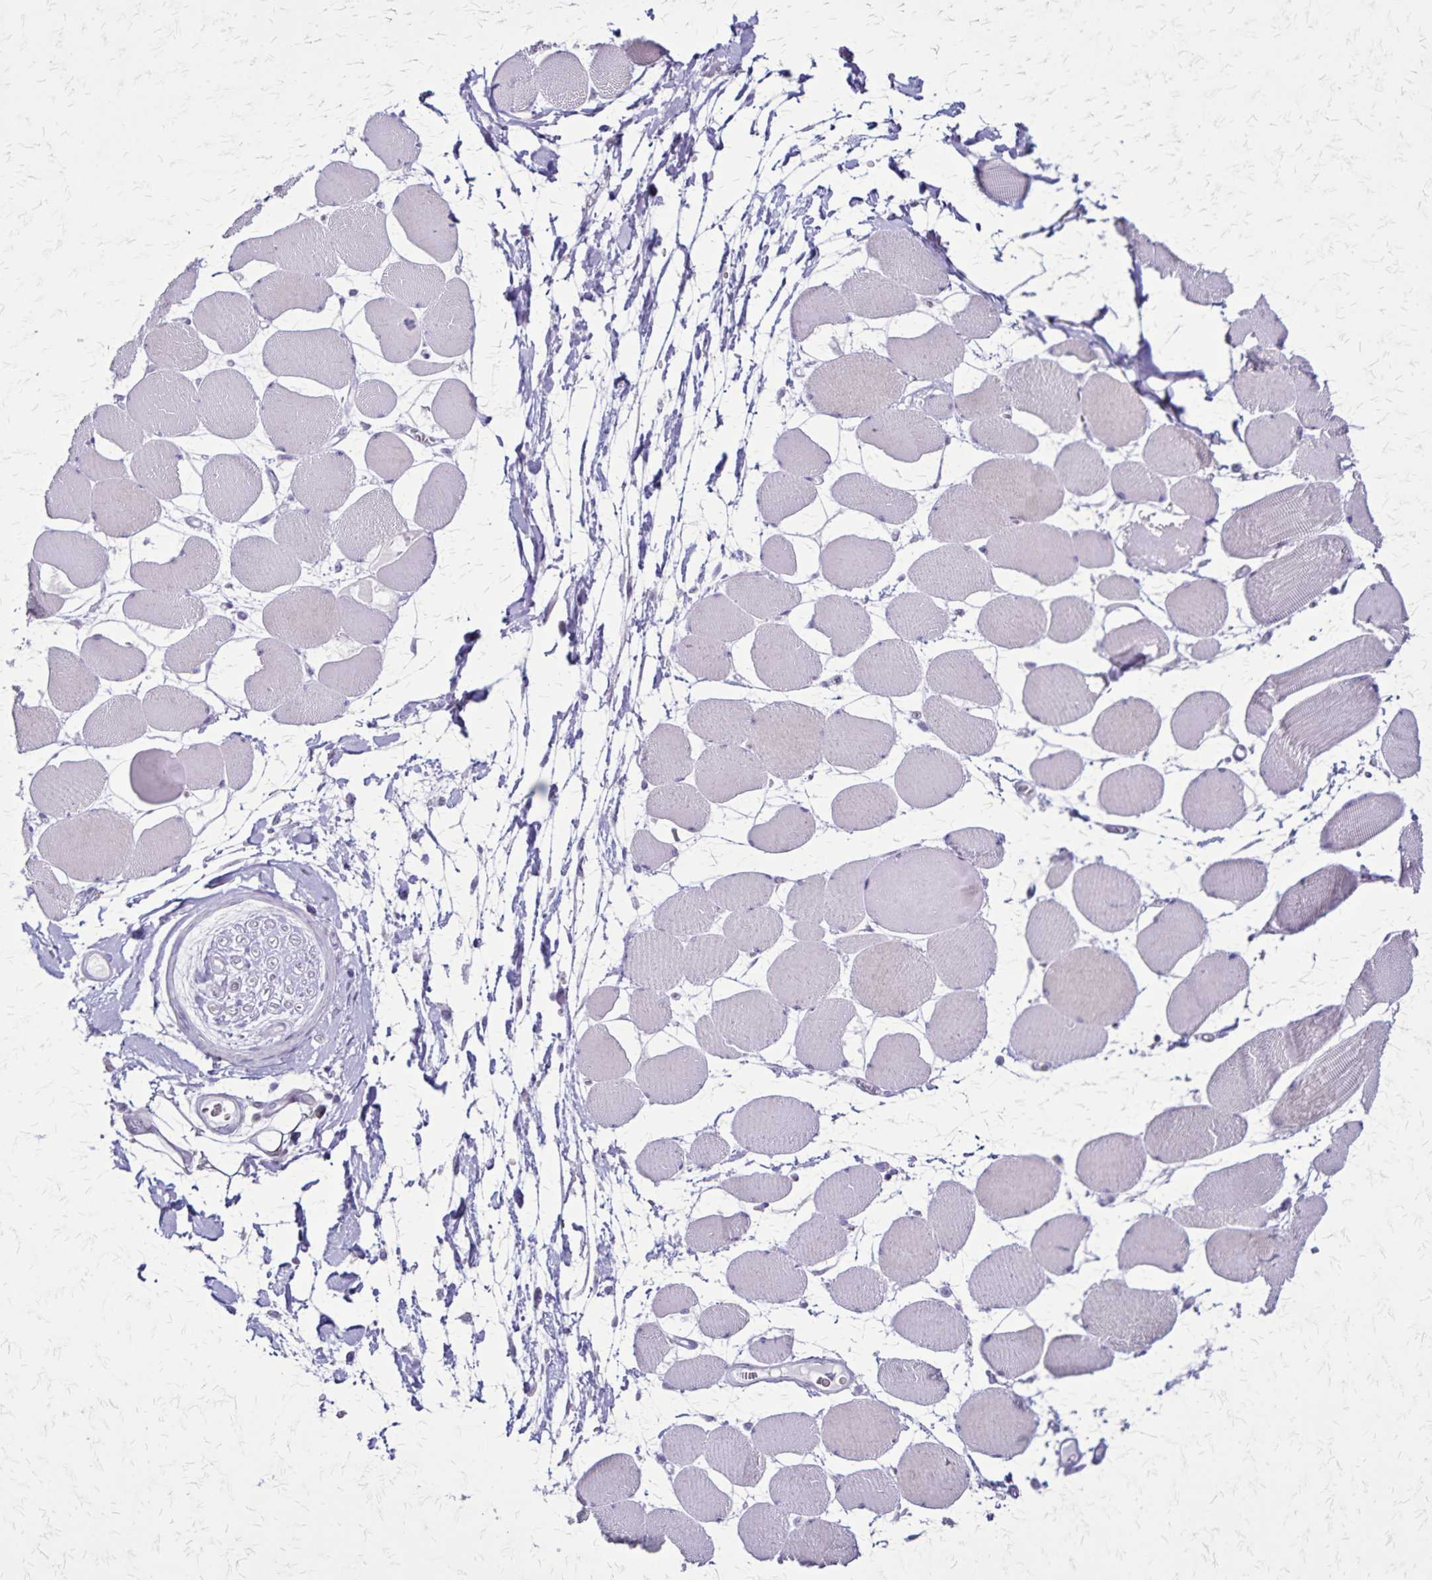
{"staining": {"intensity": "negative", "quantity": "none", "location": "none"}, "tissue": "skeletal muscle", "cell_type": "Myocytes", "image_type": "normal", "snomed": [{"axis": "morphology", "description": "Normal tissue, NOS"}, {"axis": "topography", "description": "Skeletal muscle"}], "caption": "A histopathology image of skeletal muscle stained for a protein demonstrates no brown staining in myocytes. (DAB immunohistochemistry with hematoxylin counter stain).", "gene": "OR51B5", "patient": {"sex": "female", "age": 75}}